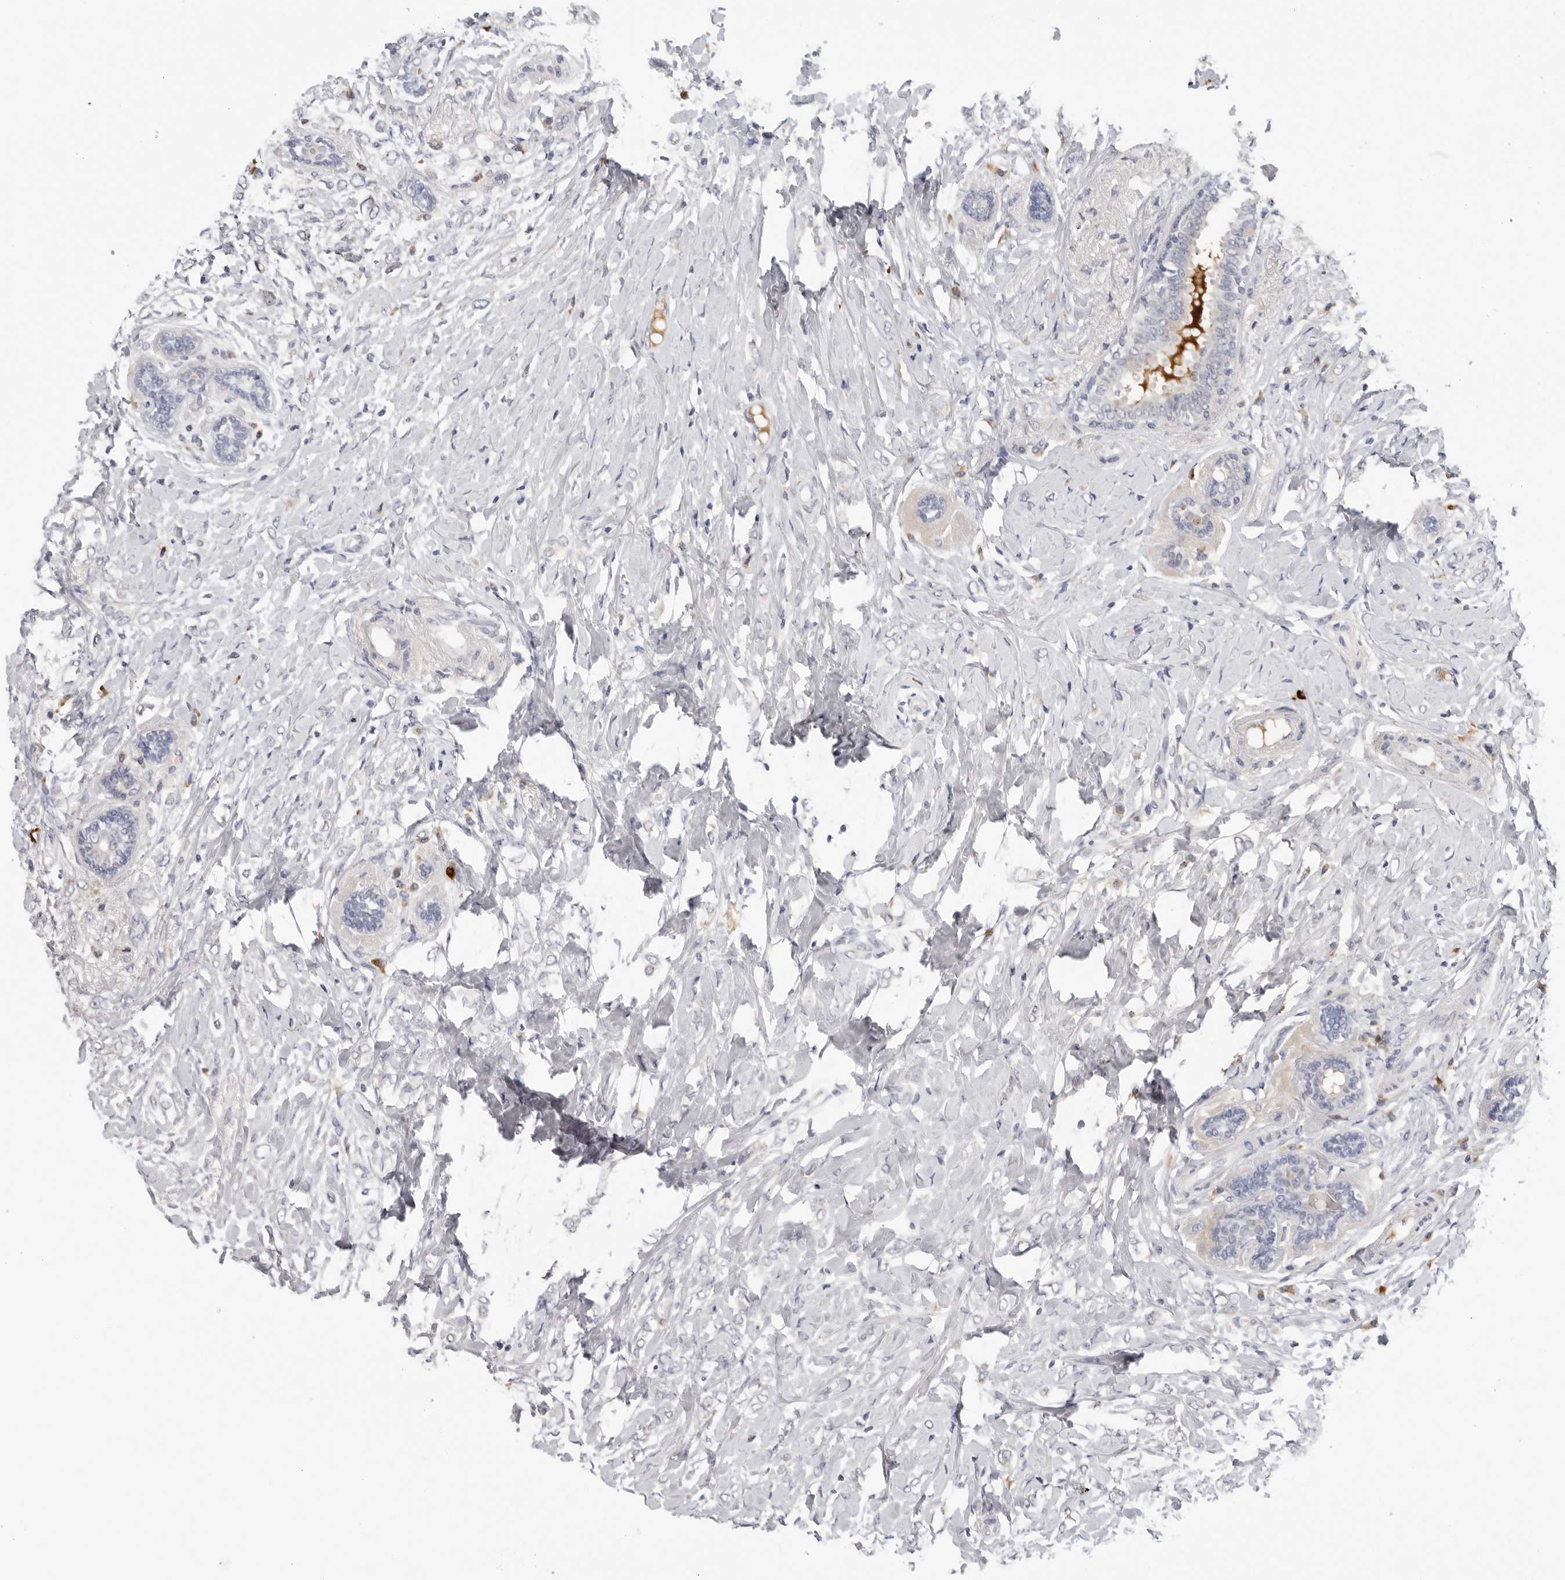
{"staining": {"intensity": "negative", "quantity": "none", "location": "none"}, "tissue": "breast cancer", "cell_type": "Tumor cells", "image_type": "cancer", "snomed": [{"axis": "morphology", "description": "Normal tissue, NOS"}, {"axis": "morphology", "description": "Lobular carcinoma"}, {"axis": "topography", "description": "Breast"}], "caption": "Tumor cells show no significant positivity in breast cancer.", "gene": "ZNF502", "patient": {"sex": "female", "age": 47}}